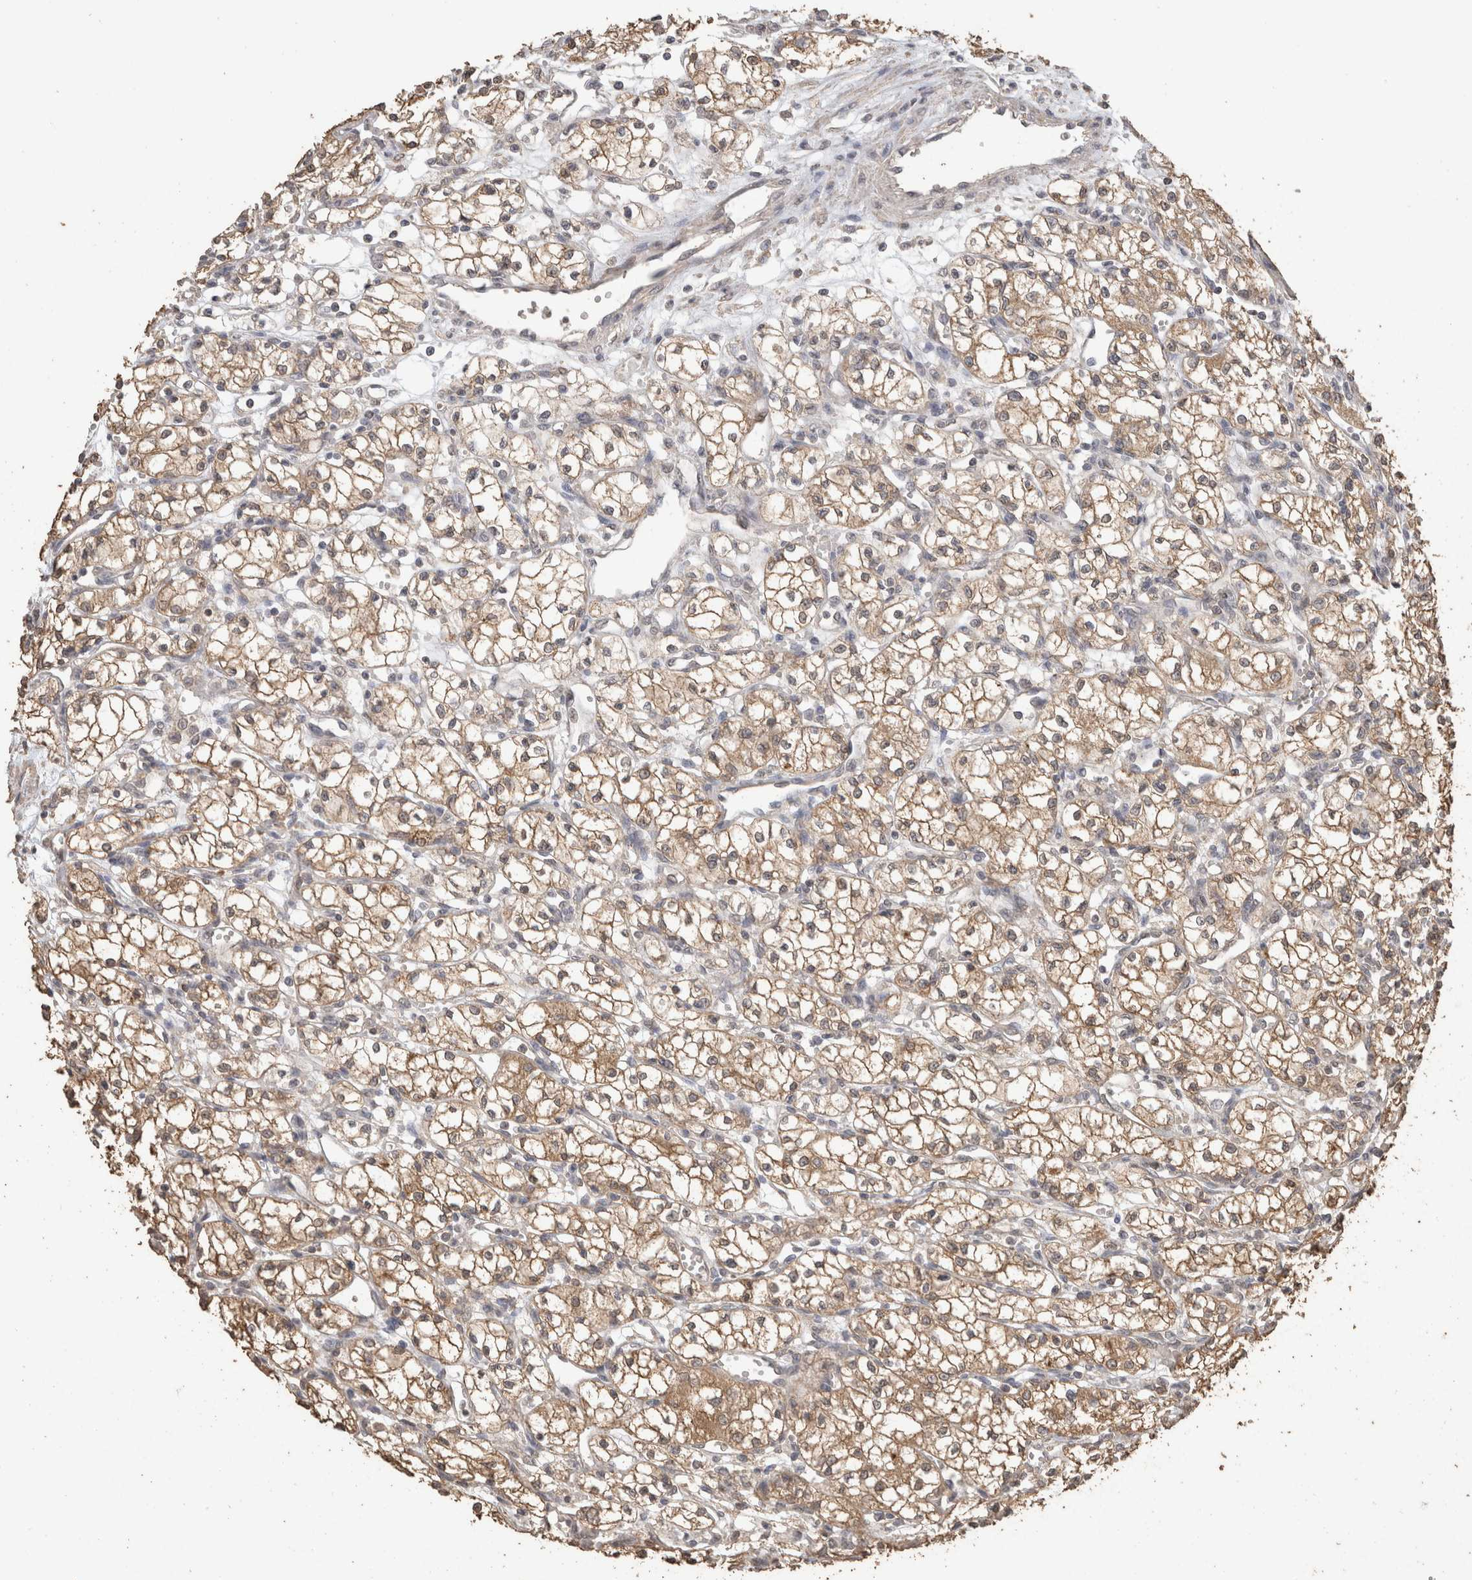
{"staining": {"intensity": "moderate", "quantity": ">75%", "location": "cytoplasmic/membranous"}, "tissue": "renal cancer", "cell_type": "Tumor cells", "image_type": "cancer", "snomed": [{"axis": "morphology", "description": "Normal tissue, NOS"}, {"axis": "morphology", "description": "Adenocarcinoma, NOS"}, {"axis": "topography", "description": "Kidney"}], "caption": "Renal adenocarcinoma was stained to show a protein in brown. There is medium levels of moderate cytoplasmic/membranous expression in approximately >75% of tumor cells.", "gene": "CX3CL1", "patient": {"sex": "male", "age": 59}}